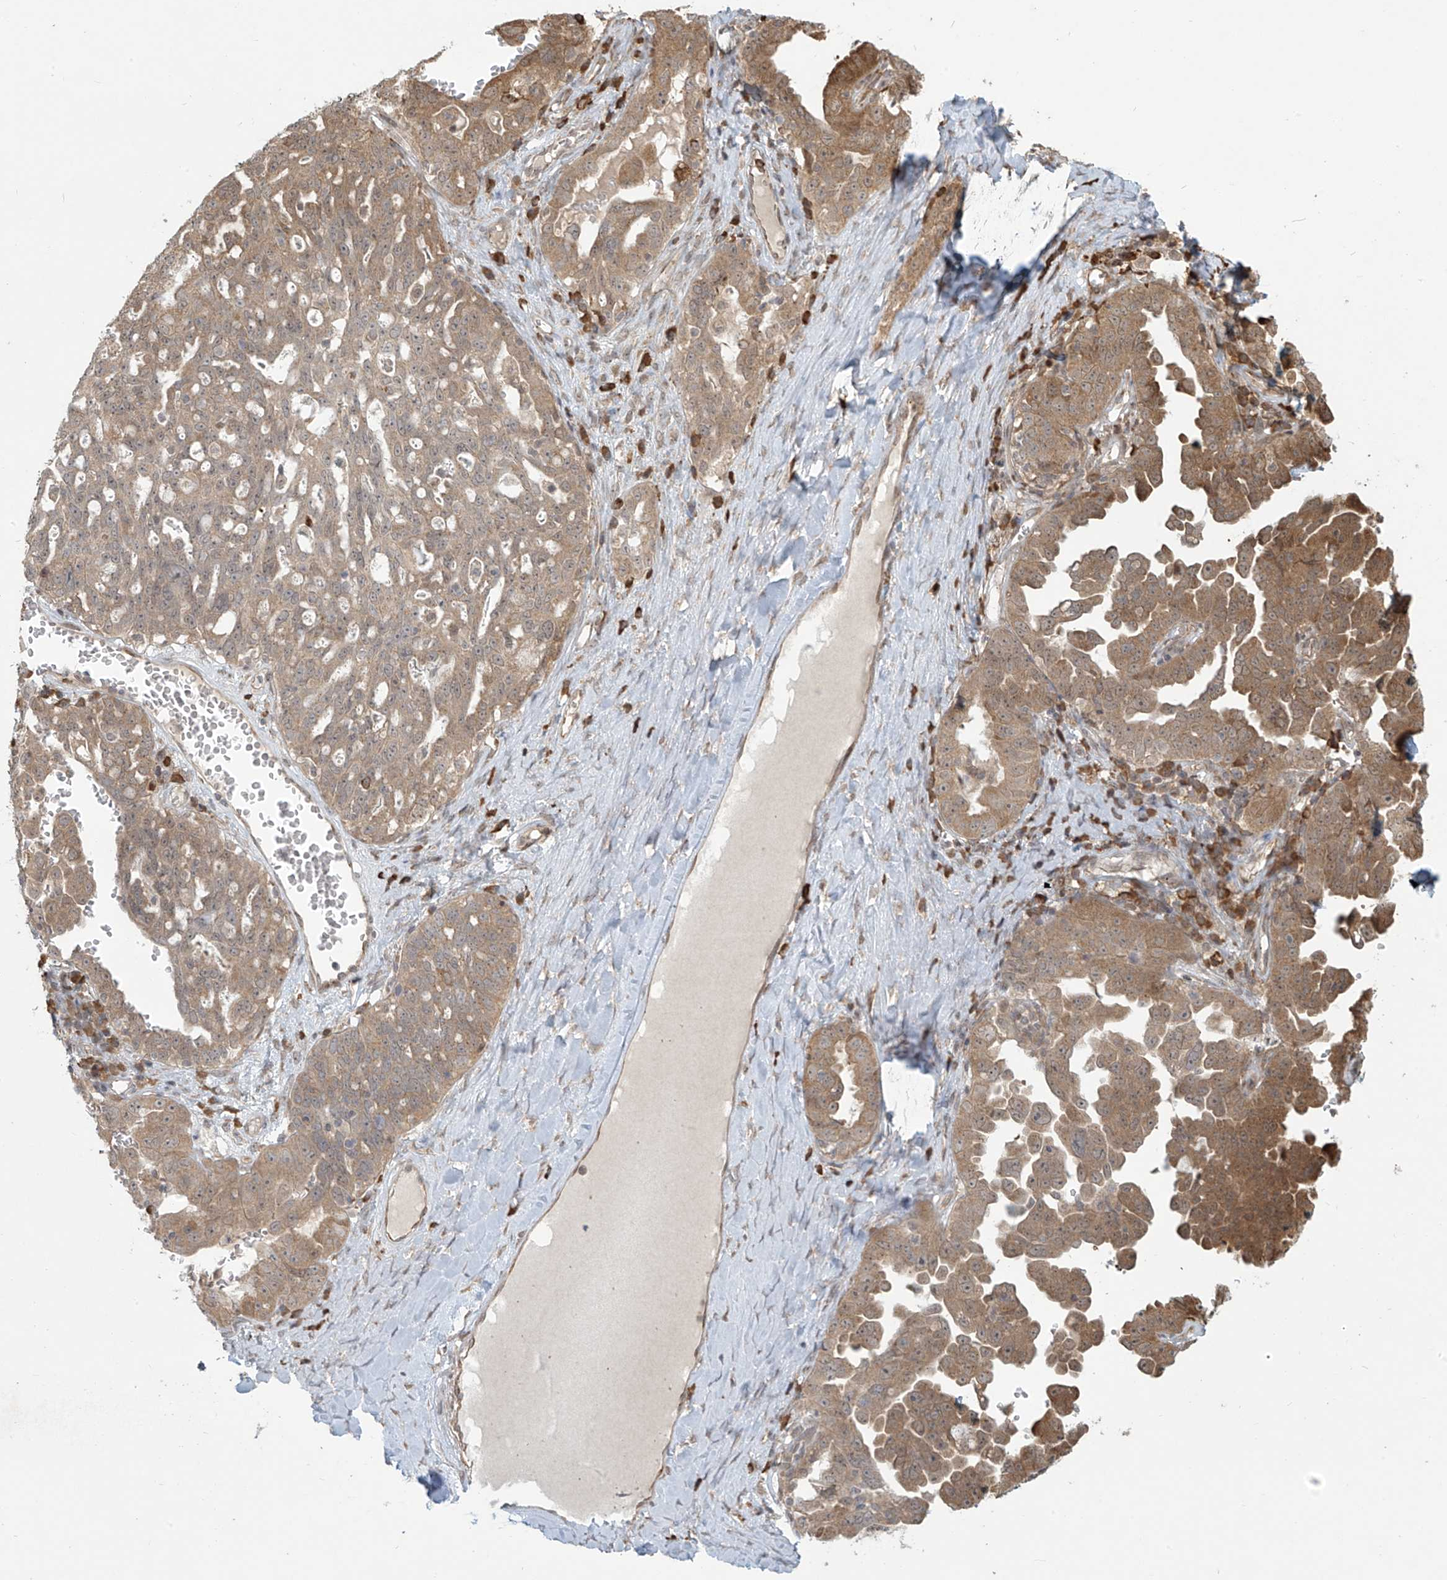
{"staining": {"intensity": "moderate", "quantity": ">75%", "location": "cytoplasmic/membranous"}, "tissue": "ovarian cancer", "cell_type": "Tumor cells", "image_type": "cancer", "snomed": [{"axis": "morphology", "description": "Carcinoma, endometroid"}, {"axis": "topography", "description": "Ovary"}], "caption": "Moderate cytoplasmic/membranous protein expression is appreciated in about >75% of tumor cells in ovarian cancer (endometroid carcinoma).", "gene": "PLEKHM3", "patient": {"sex": "female", "age": 62}}